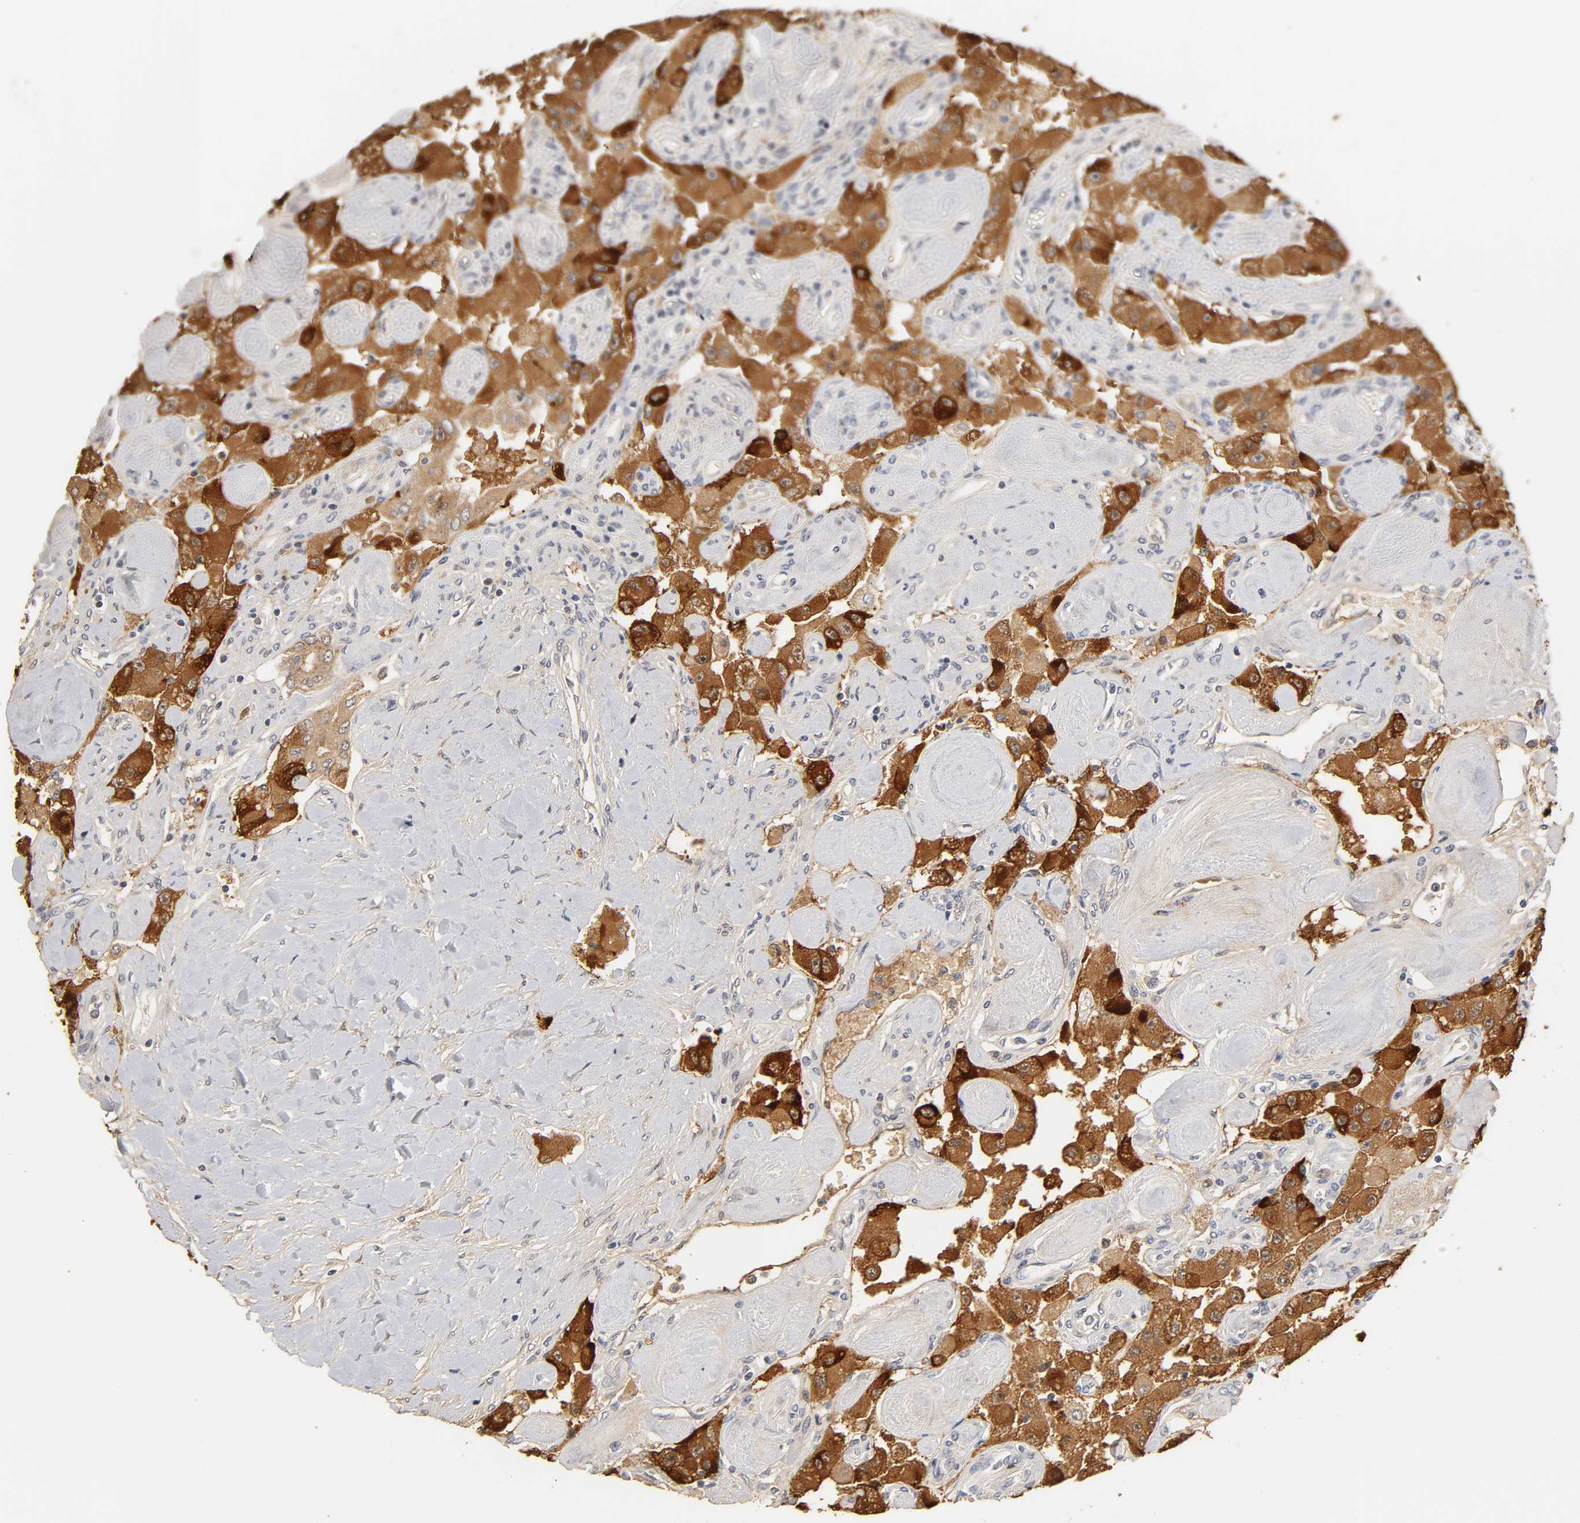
{"staining": {"intensity": "strong", "quantity": ">75%", "location": "cytoplasmic/membranous"}, "tissue": "carcinoid", "cell_type": "Tumor cells", "image_type": "cancer", "snomed": [{"axis": "morphology", "description": "Carcinoid, malignant, NOS"}, {"axis": "topography", "description": "Pancreas"}], "caption": "Tumor cells exhibit high levels of strong cytoplasmic/membranous expression in approximately >75% of cells in human carcinoid (malignant). (Brightfield microscopy of DAB IHC at high magnification).", "gene": "GSTZ1", "patient": {"sex": "male", "age": 41}}